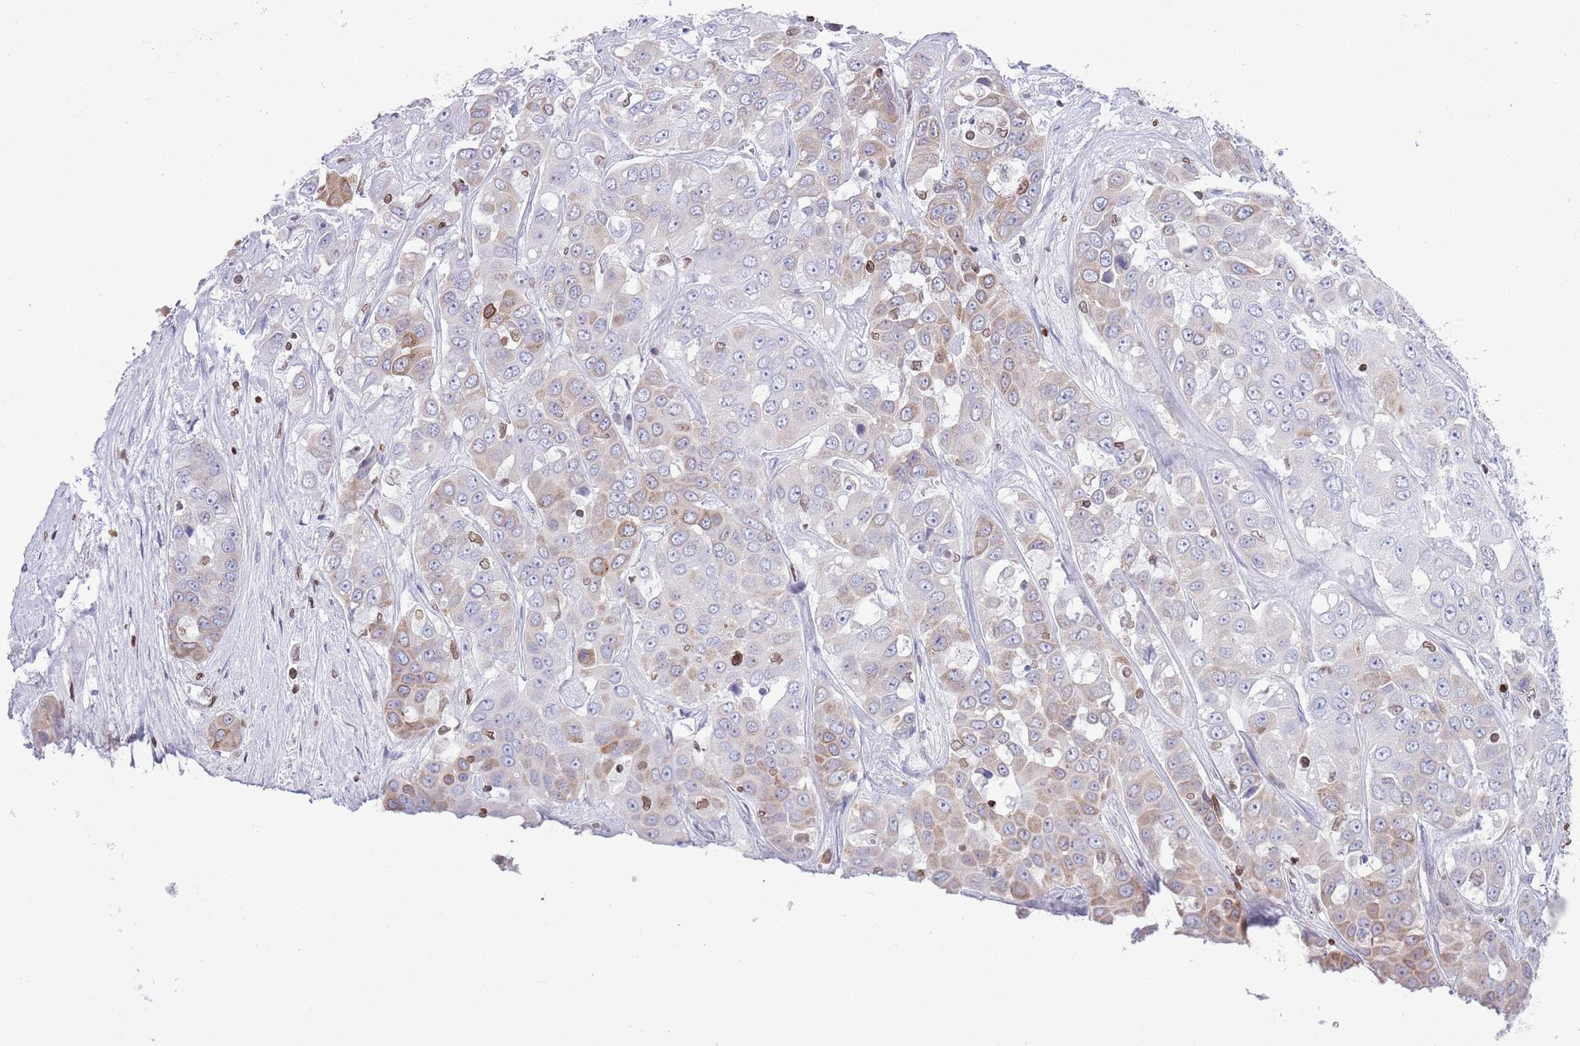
{"staining": {"intensity": "weak", "quantity": "<25%", "location": "cytoplasmic/membranous,nuclear"}, "tissue": "liver cancer", "cell_type": "Tumor cells", "image_type": "cancer", "snomed": [{"axis": "morphology", "description": "Cholangiocarcinoma"}, {"axis": "topography", "description": "Liver"}], "caption": "Tumor cells show no significant protein positivity in cholangiocarcinoma (liver).", "gene": "LBR", "patient": {"sex": "female", "age": 52}}